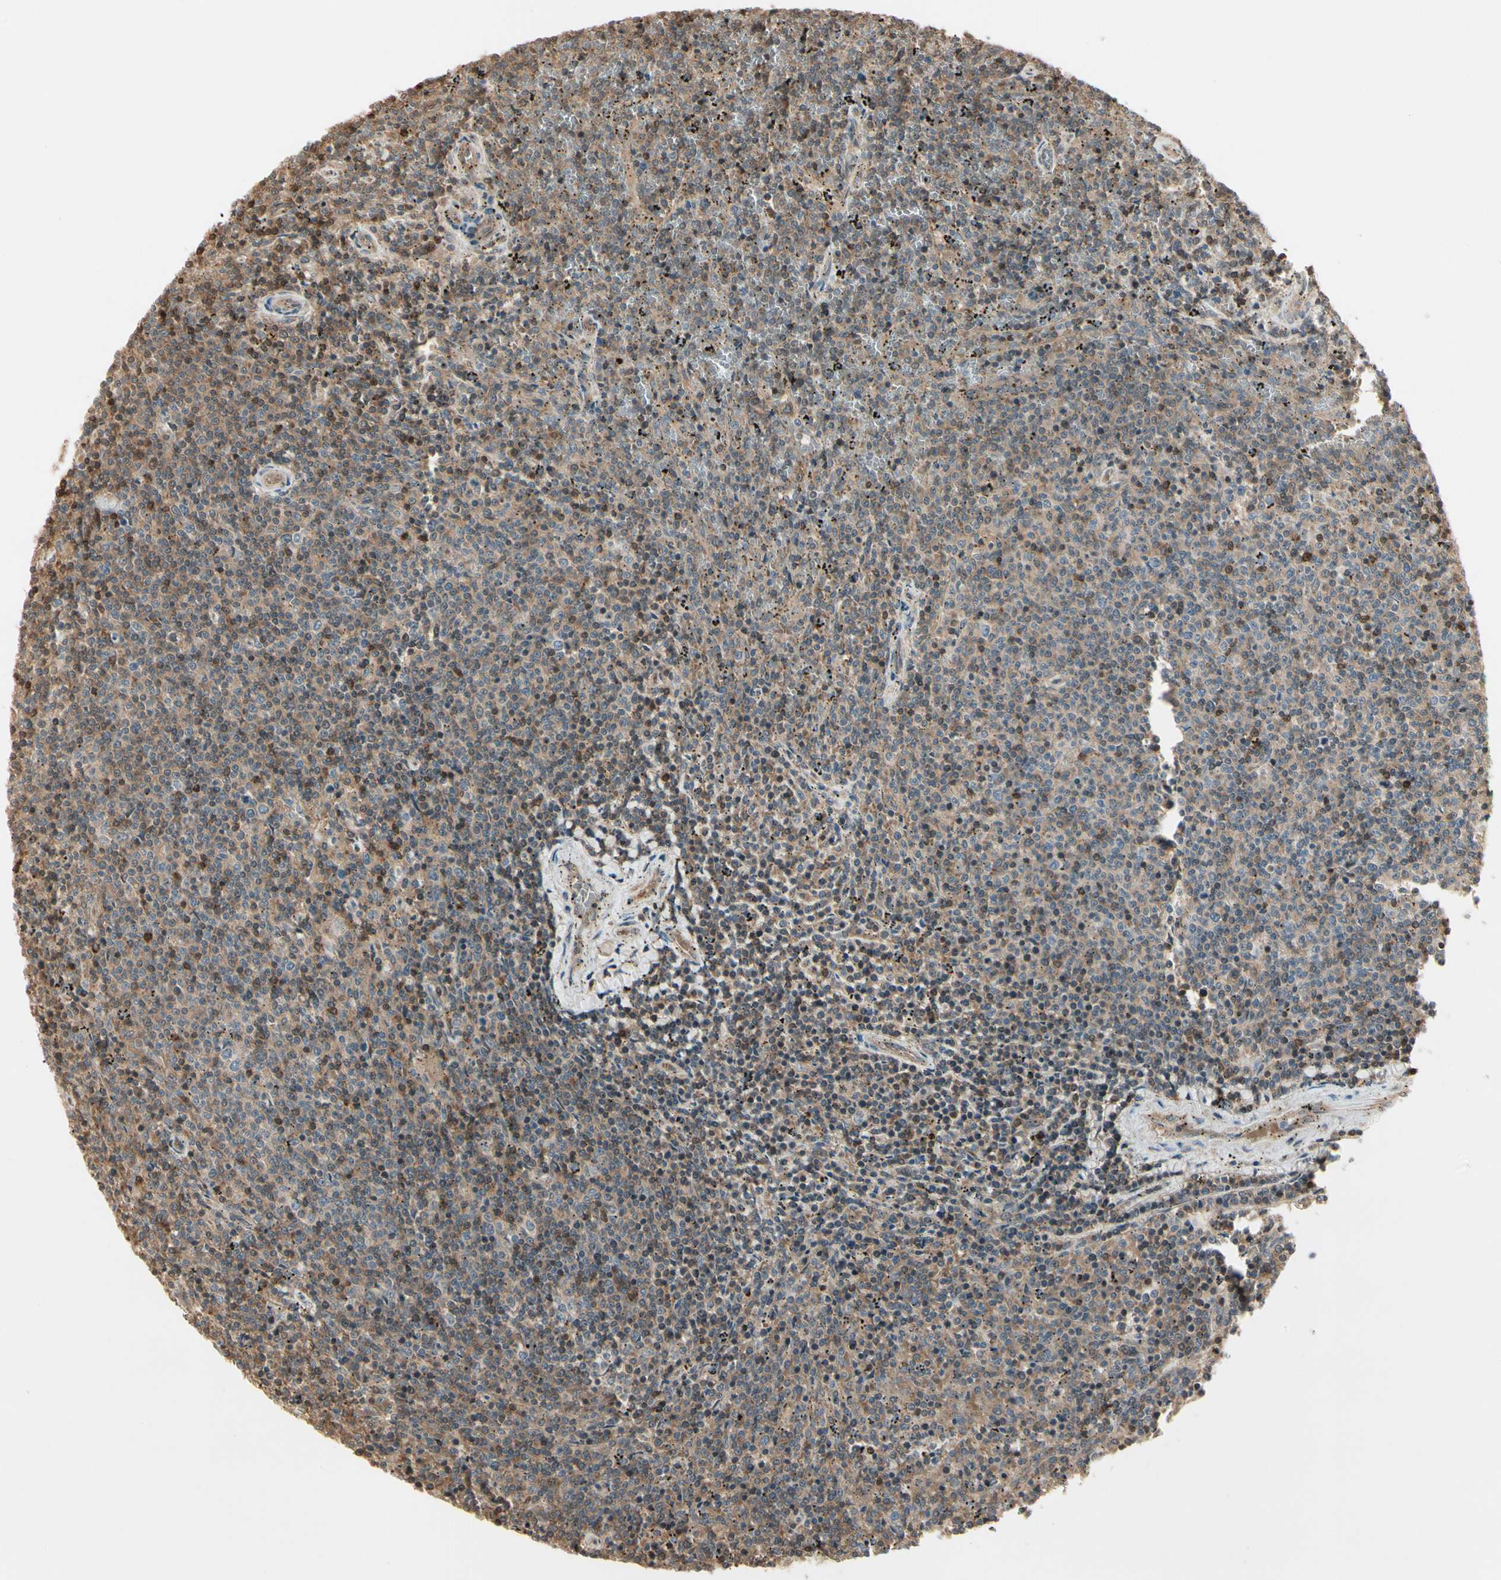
{"staining": {"intensity": "moderate", "quantity": ">75%", "location": "cytoplasmic/membranous"}, "tissue": "lymphoma", "cell_type": "Tumor cells", "image_type": "cancer", "snomed": [{"axis": "morphology", "description": "Malignant lymphoma, non-Hodgkin's type, Low grade"}, {"axis": "topography", "description": "Spleen"}], "caption": "Immunohistochemical staining of lymphoma reveals medium levels of moderate cytoplasmic/membranous protein expression in about >75% of tumor cells.", "gene": "EVC", "patient": {"sex": "female", "age": 50}}